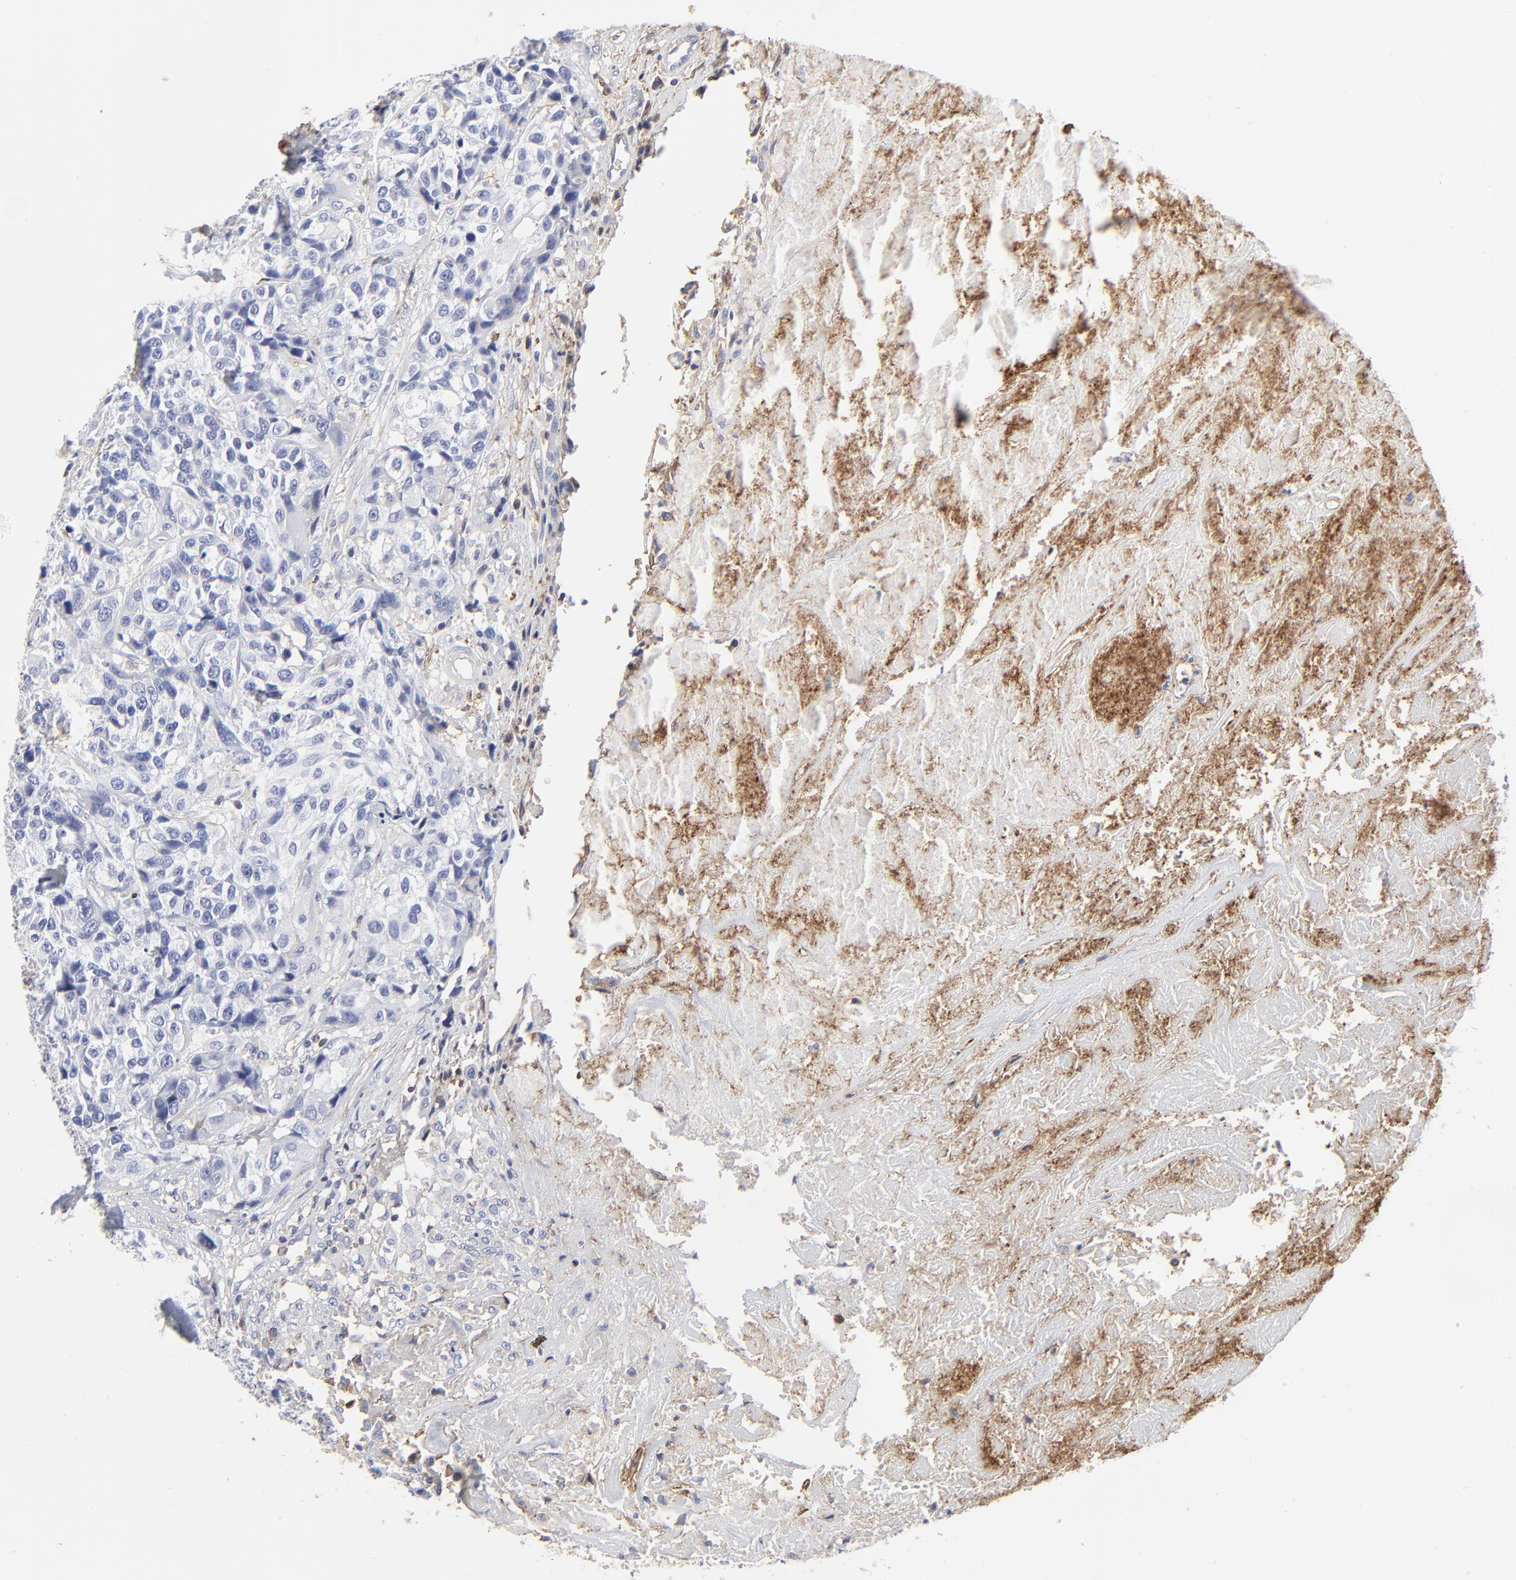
{"staining": {"intensity": "negative", "quantity": "none", "location": "none"}, "tissue": "urothelial cancer", "cell_type": "Tumor cells", "image_type": "cancer", "snomed": [{"axis": "morphology", "description": "Urothelial carcinoma, High grade"}, {"axis": "topography", "description": "Urinary bladder"}], "caption": "DAB immunohistochemical staining of high-grade urothelial carcinoma reveals no significant positivity in tumor cells.", "gene": "ANXA6", "patient": {"sex": "female", "age": 81}}